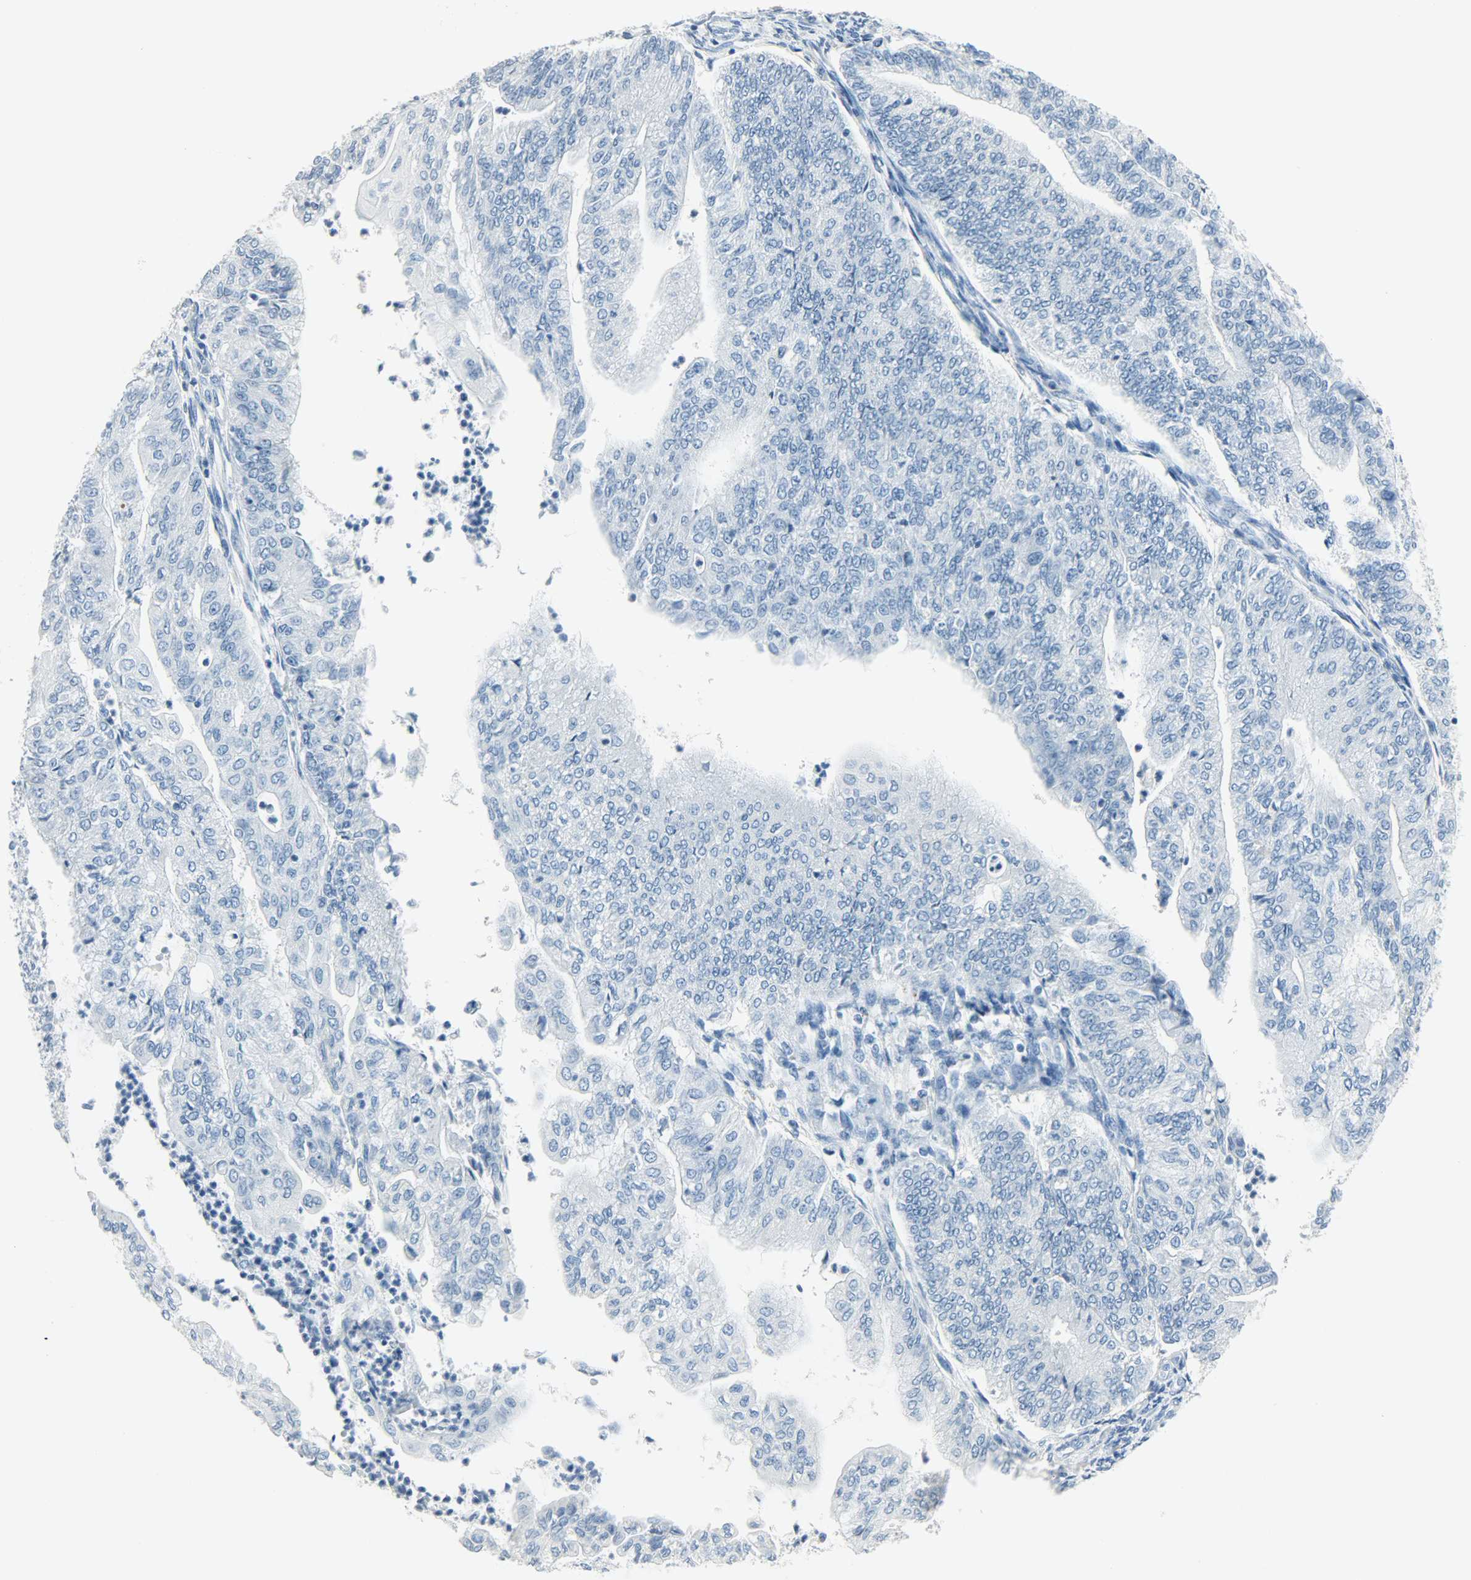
{"staining": {"intensity": "negative", "quantity": "none", "location": "none"}, "tissue": "endometrial cancer", "cell_type": "Tumor cells", "image_type": "cancer", "snomed": [{"axis": "morphology", "description": "Adenocarcinoma, NOS"}, {"axis": "topography", "description": "Endometrium"}], "caption": "Tumor cells are negative for brown protein staining in endometrial cancer (adenocarcinoma). (DAB immunohistochemistry (IHC) visualized using brightfield microscopy, high magnification).", "gene": "PTPN6", "patient": {"sex": "female", "age": 59}}